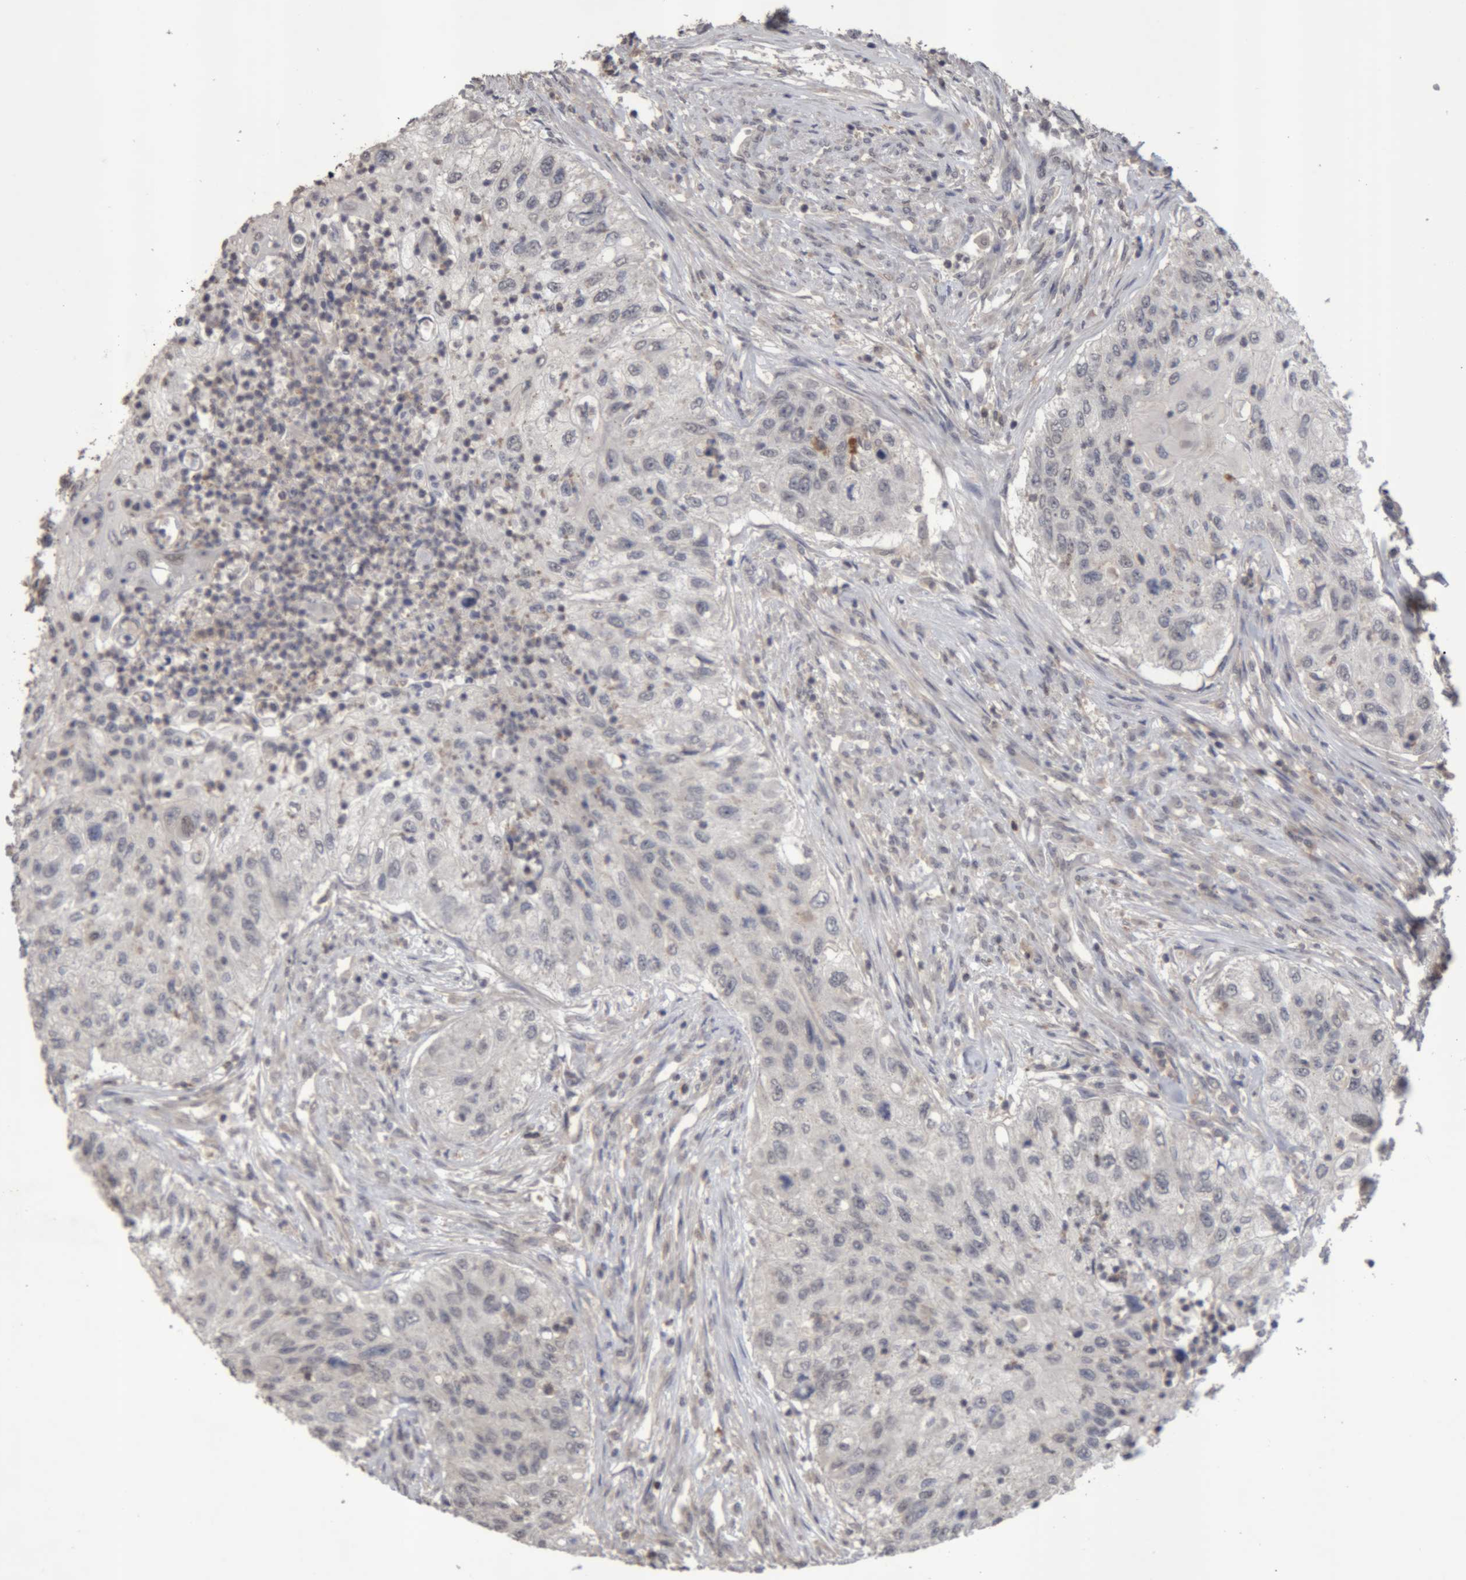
{"staining": {"intensity": "negative", "quantity": "none", "location": "none"}, "tissue": "urothelial cancer", "cell_type": "Tumor cells", "image_type": "cancer", "snomed": [{"axis": "morphology", "description": "Urothelial carcinoma, High grade"}, {"axis": "topography", "description": "Urinary bladder"}], "caption": "Urothelial cancer was stained to show a protein in brown. There is no significant positivity in tumor cells.", "gene": "NFATC2", "patient": {"sex": "female", "age": 60}}